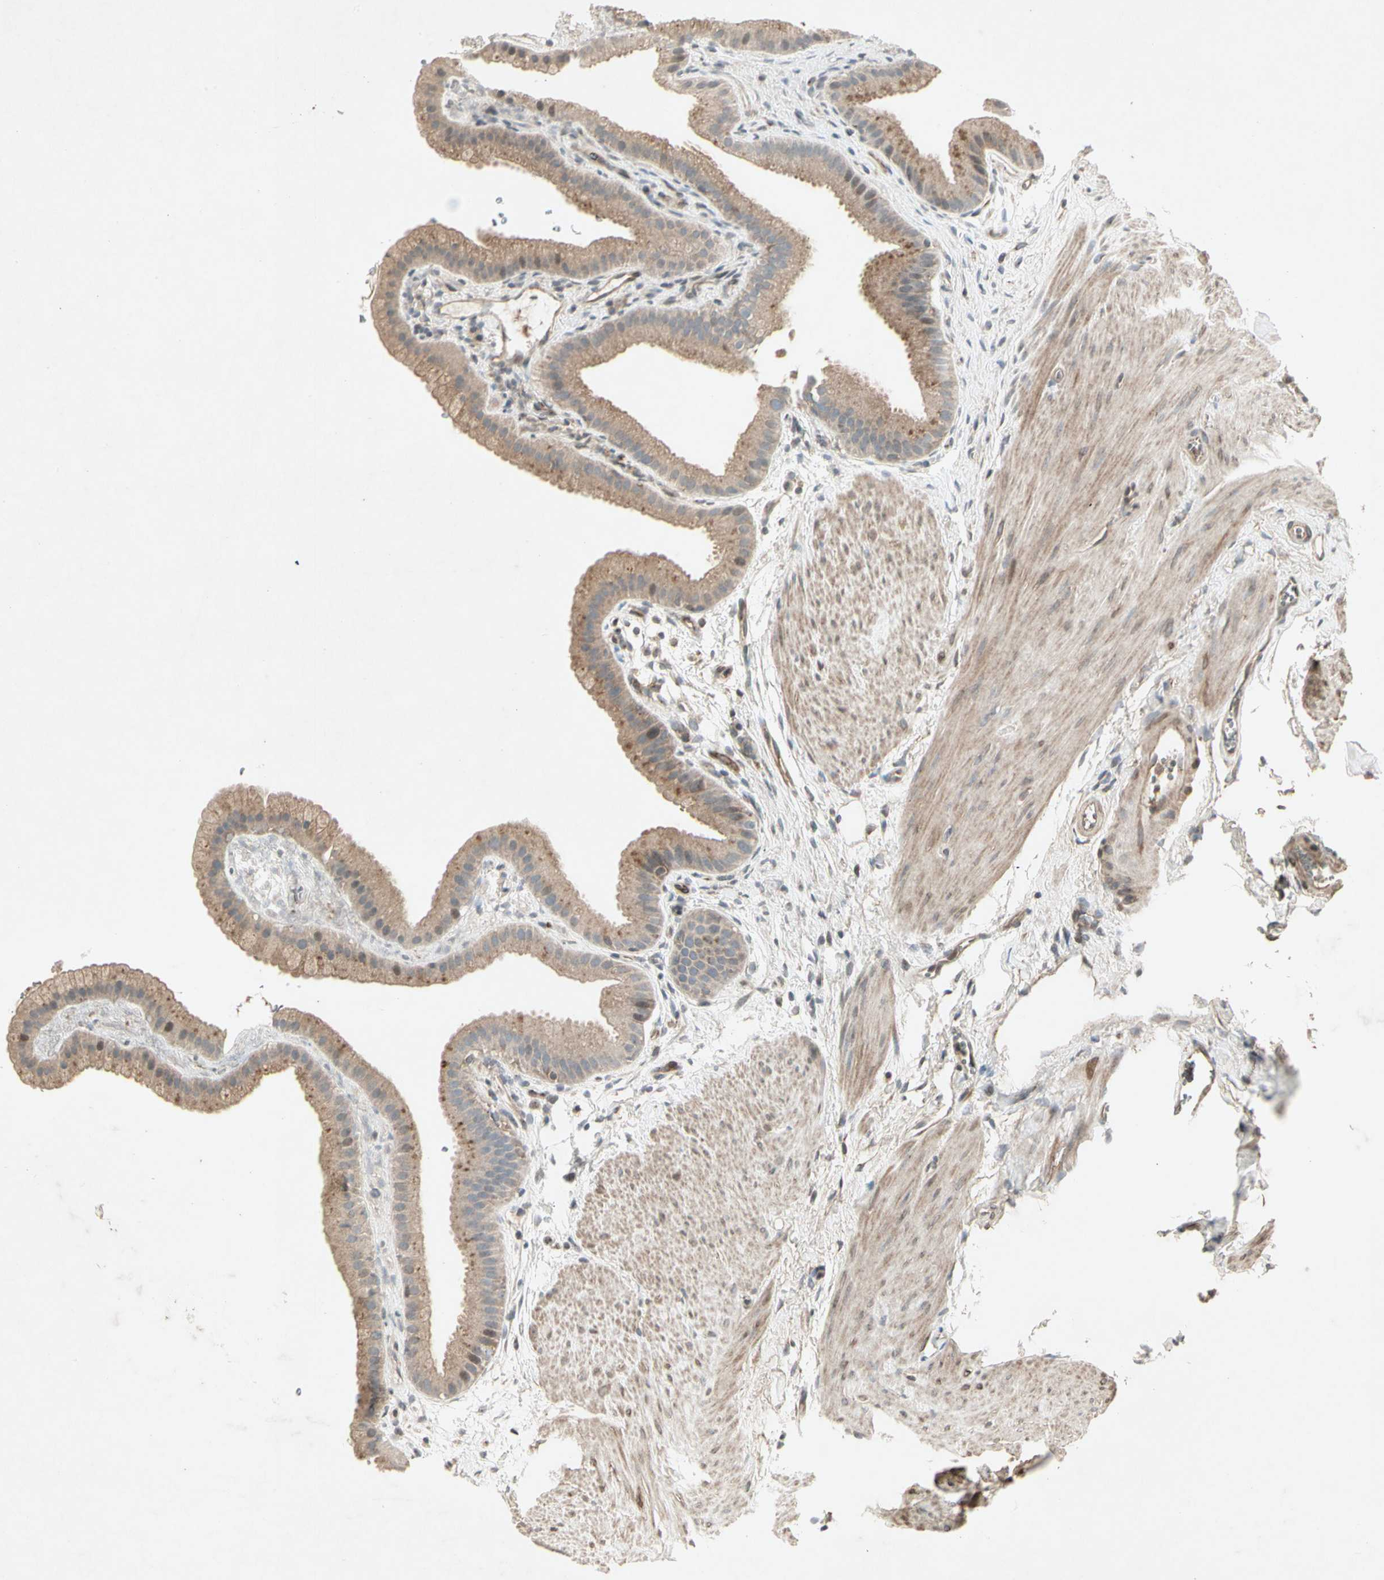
{"staining": {"intensity": "weak", "quantity": ">75%", "location": "cytoplasmic/membranous"}, "tissue": "gallbladder", "cell_type": "Glandular cells", "image_type": "normal", "snomed": [{"axis": "morphology", "description": "Normal tissue, NOS"}, {"axis": "topography", "description": "Gallbladder"}], "caption": "Weak cytoplasmic/membranous positivity is seen in about >75% of glandular cells in normal gallbladder.", "gene": "TEK", "patient": {"sex": "female", "age": 64}}